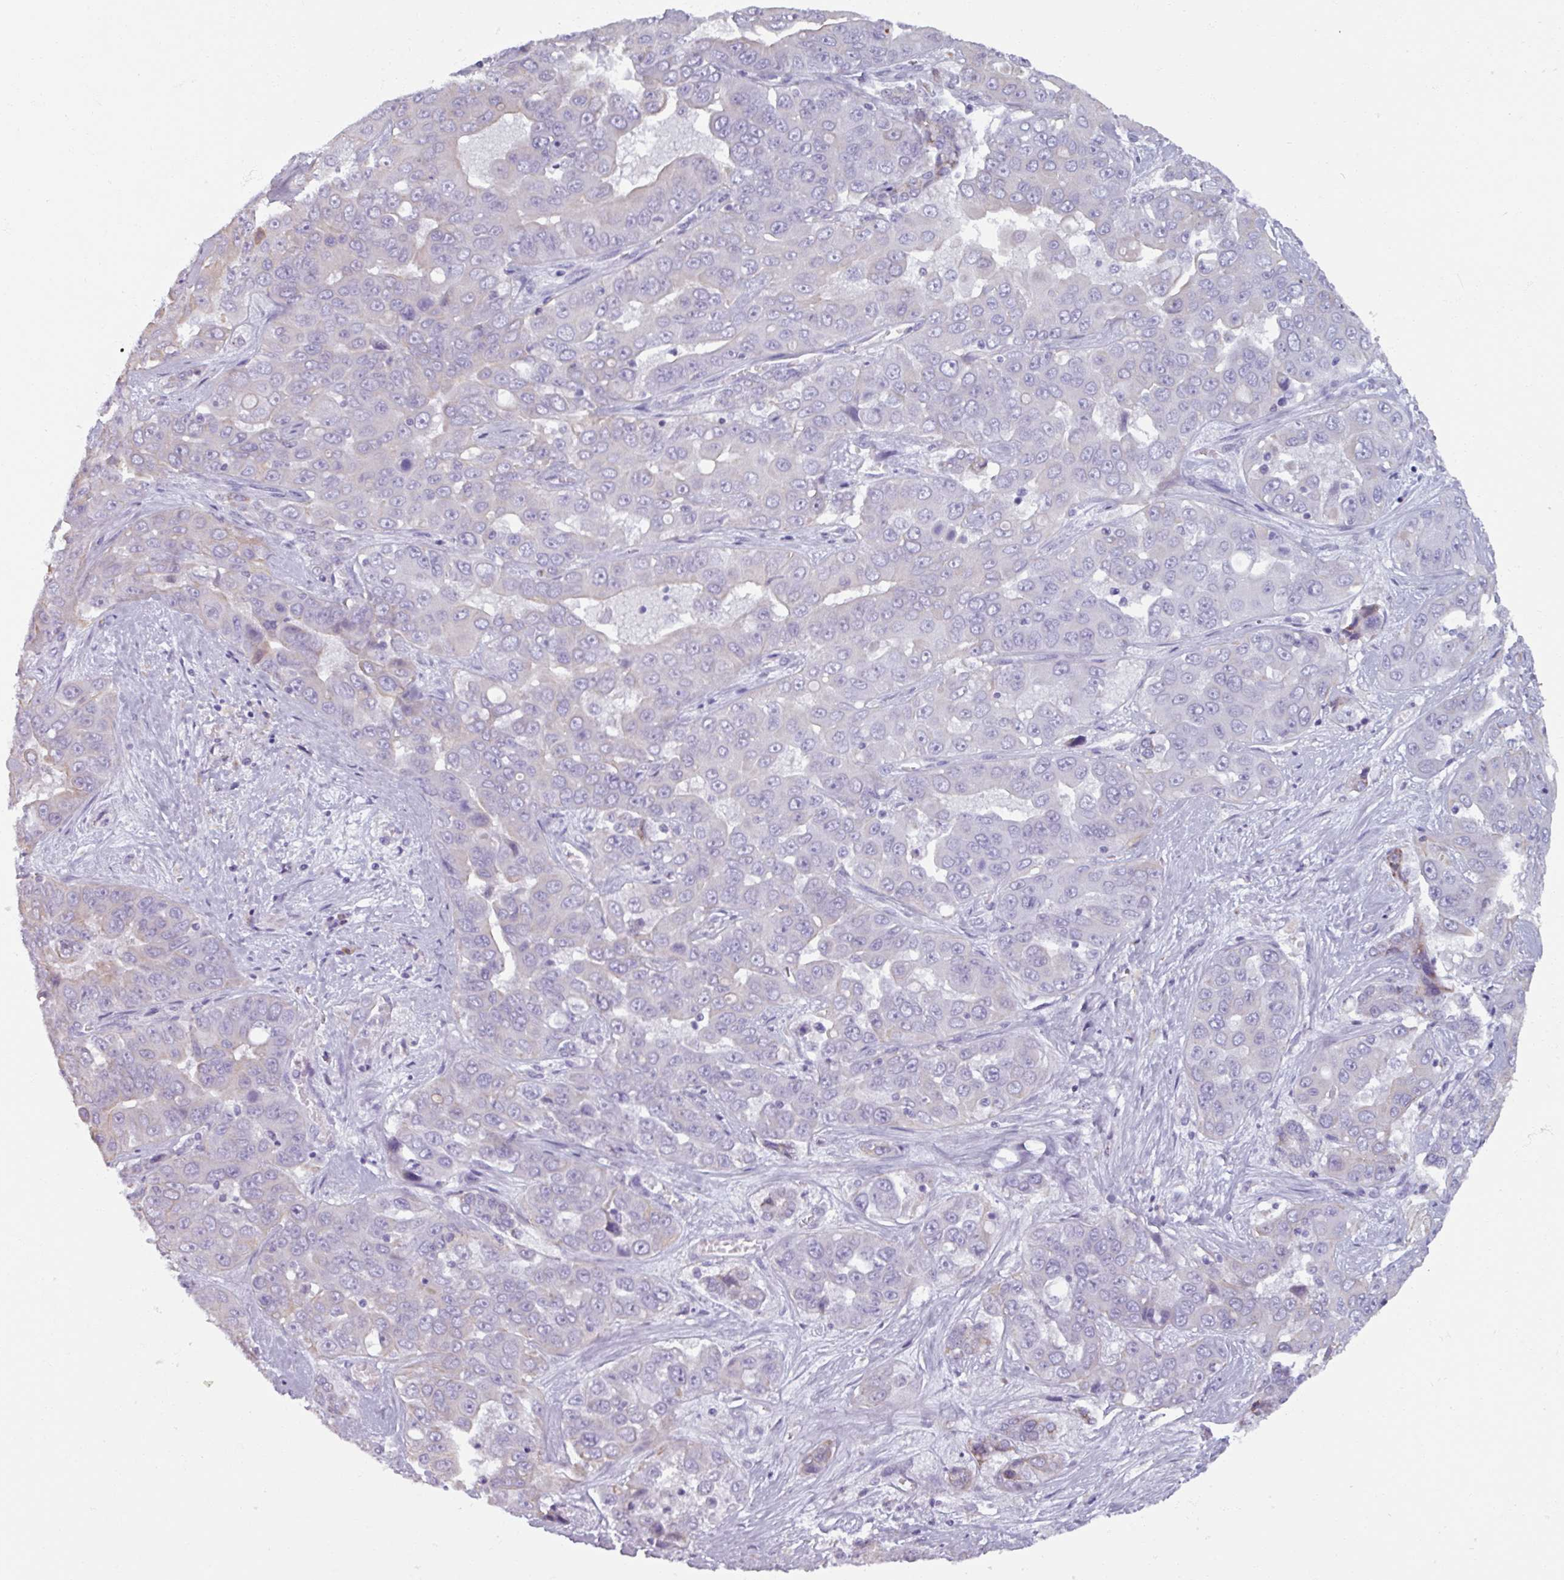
{"staining": {"intensity": "negative", "quantity": "none", "location": "none"}, "tissue": "liver cancer", "cell_type": "Tumor cells", "image_type": "cancer", "snomed": [{"axis": "morphology", "description": "Cholangiocarcinoma"}, {"axis": "topography", "description": "Liver"}], "caption": "This is an IHC histopathology image of cholangiocarcinoma (liver). There is no staining in tumor cells.", "gene": "SPESP1", "patient": {"sex": "female", "age": 52}}